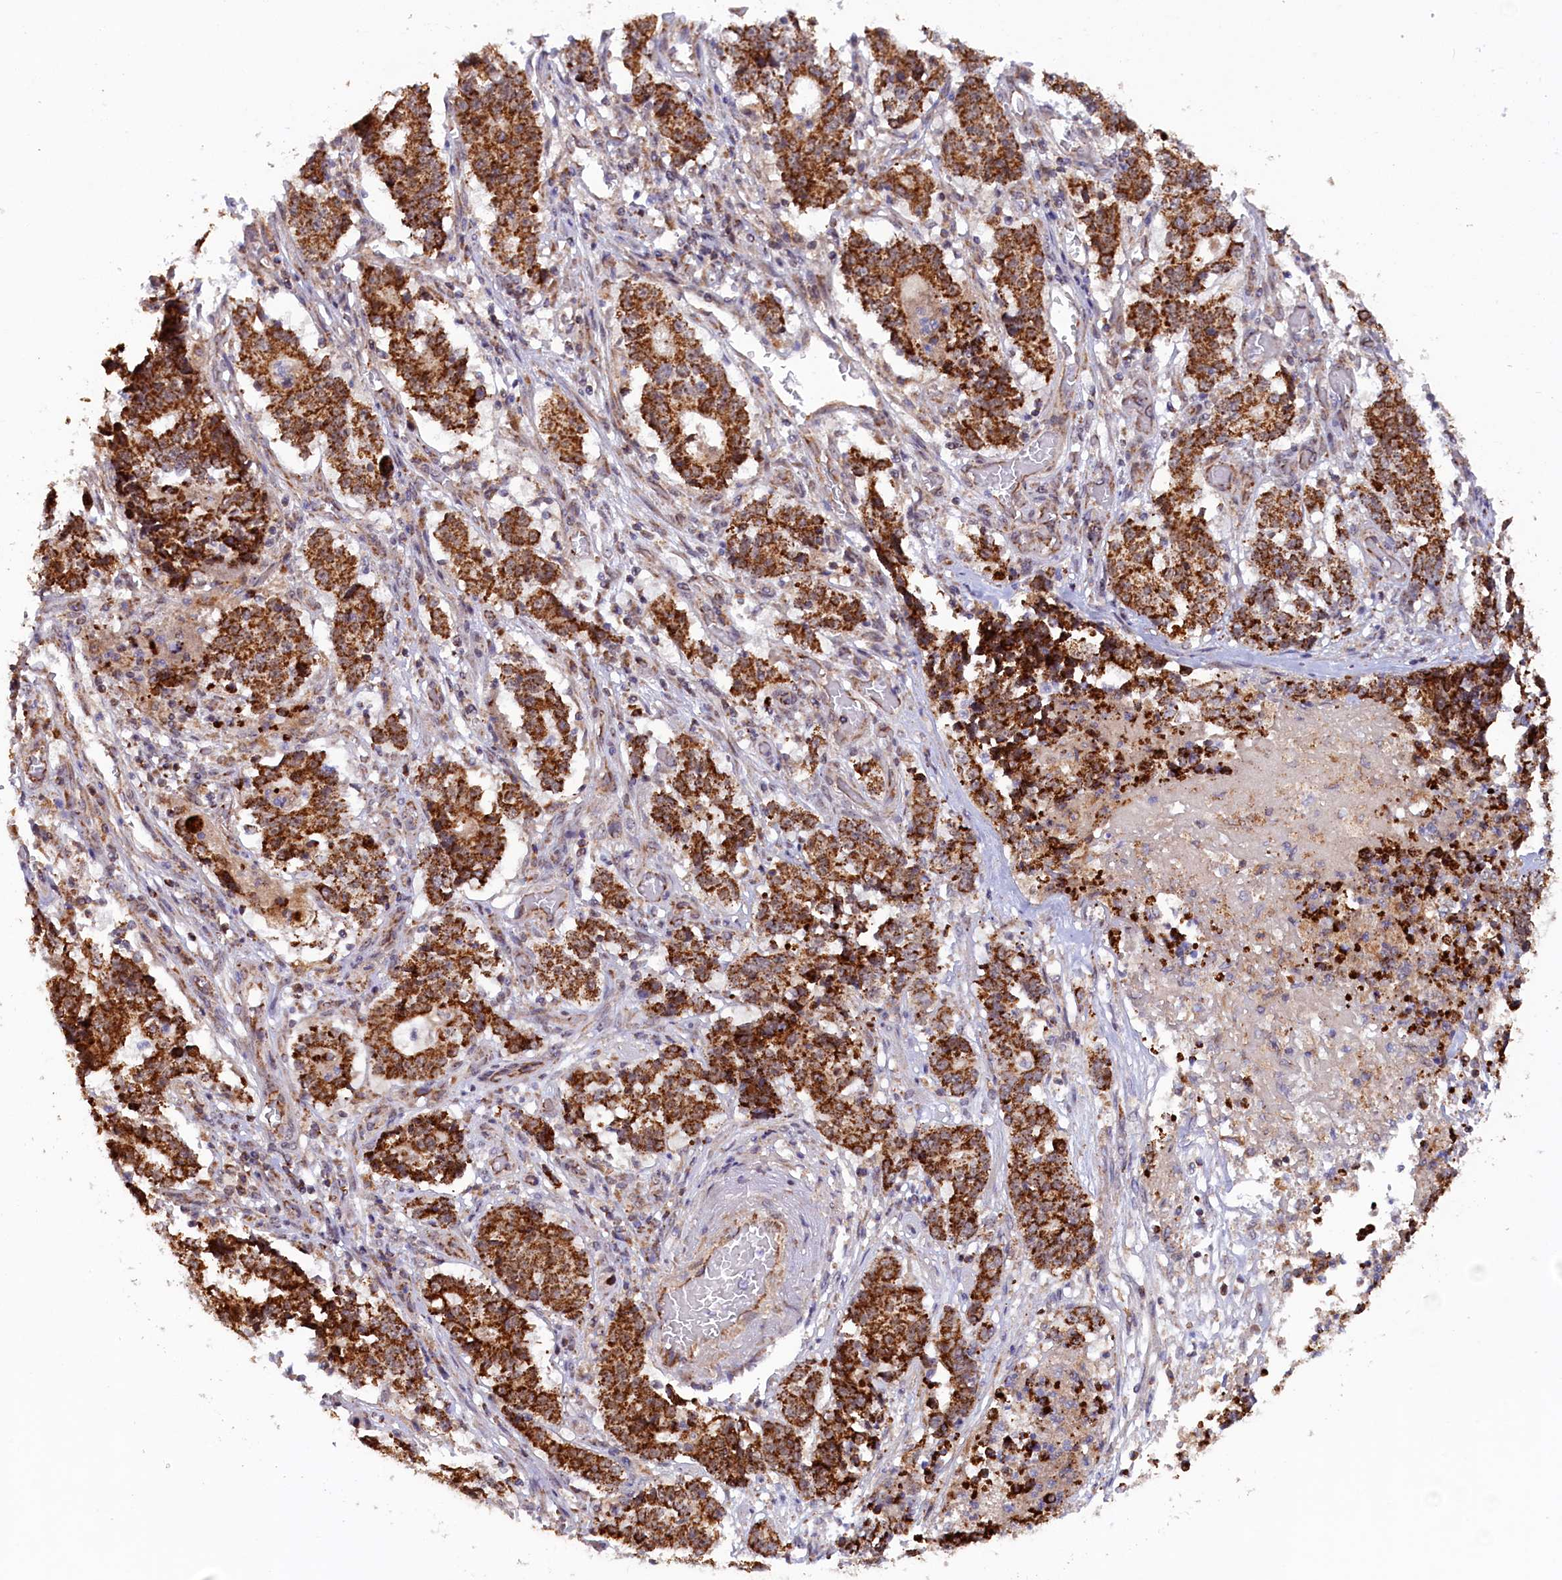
{"staining": {"intensity": "strong", "quantity": ">75%", "location": "cytoplasmic/membranous"}, "tissue": "stomach cancer", "cell_type": "Tumor cells", "image_type": "cancer", "snomed": [{"axis": "morphology", "description": "Adenocarcinoma, NOS"}, {"axis": "topography", "description": "Stomach"}], "caption": "Immunohistochemistry (DAB) staining of stomach adenocarcinoma displays strong cytoplasmic/membranous protein staining in approximately >75% of tumor cells.", "gene": "DUS3L", "patient": {"sex": "male", "age": 59}}